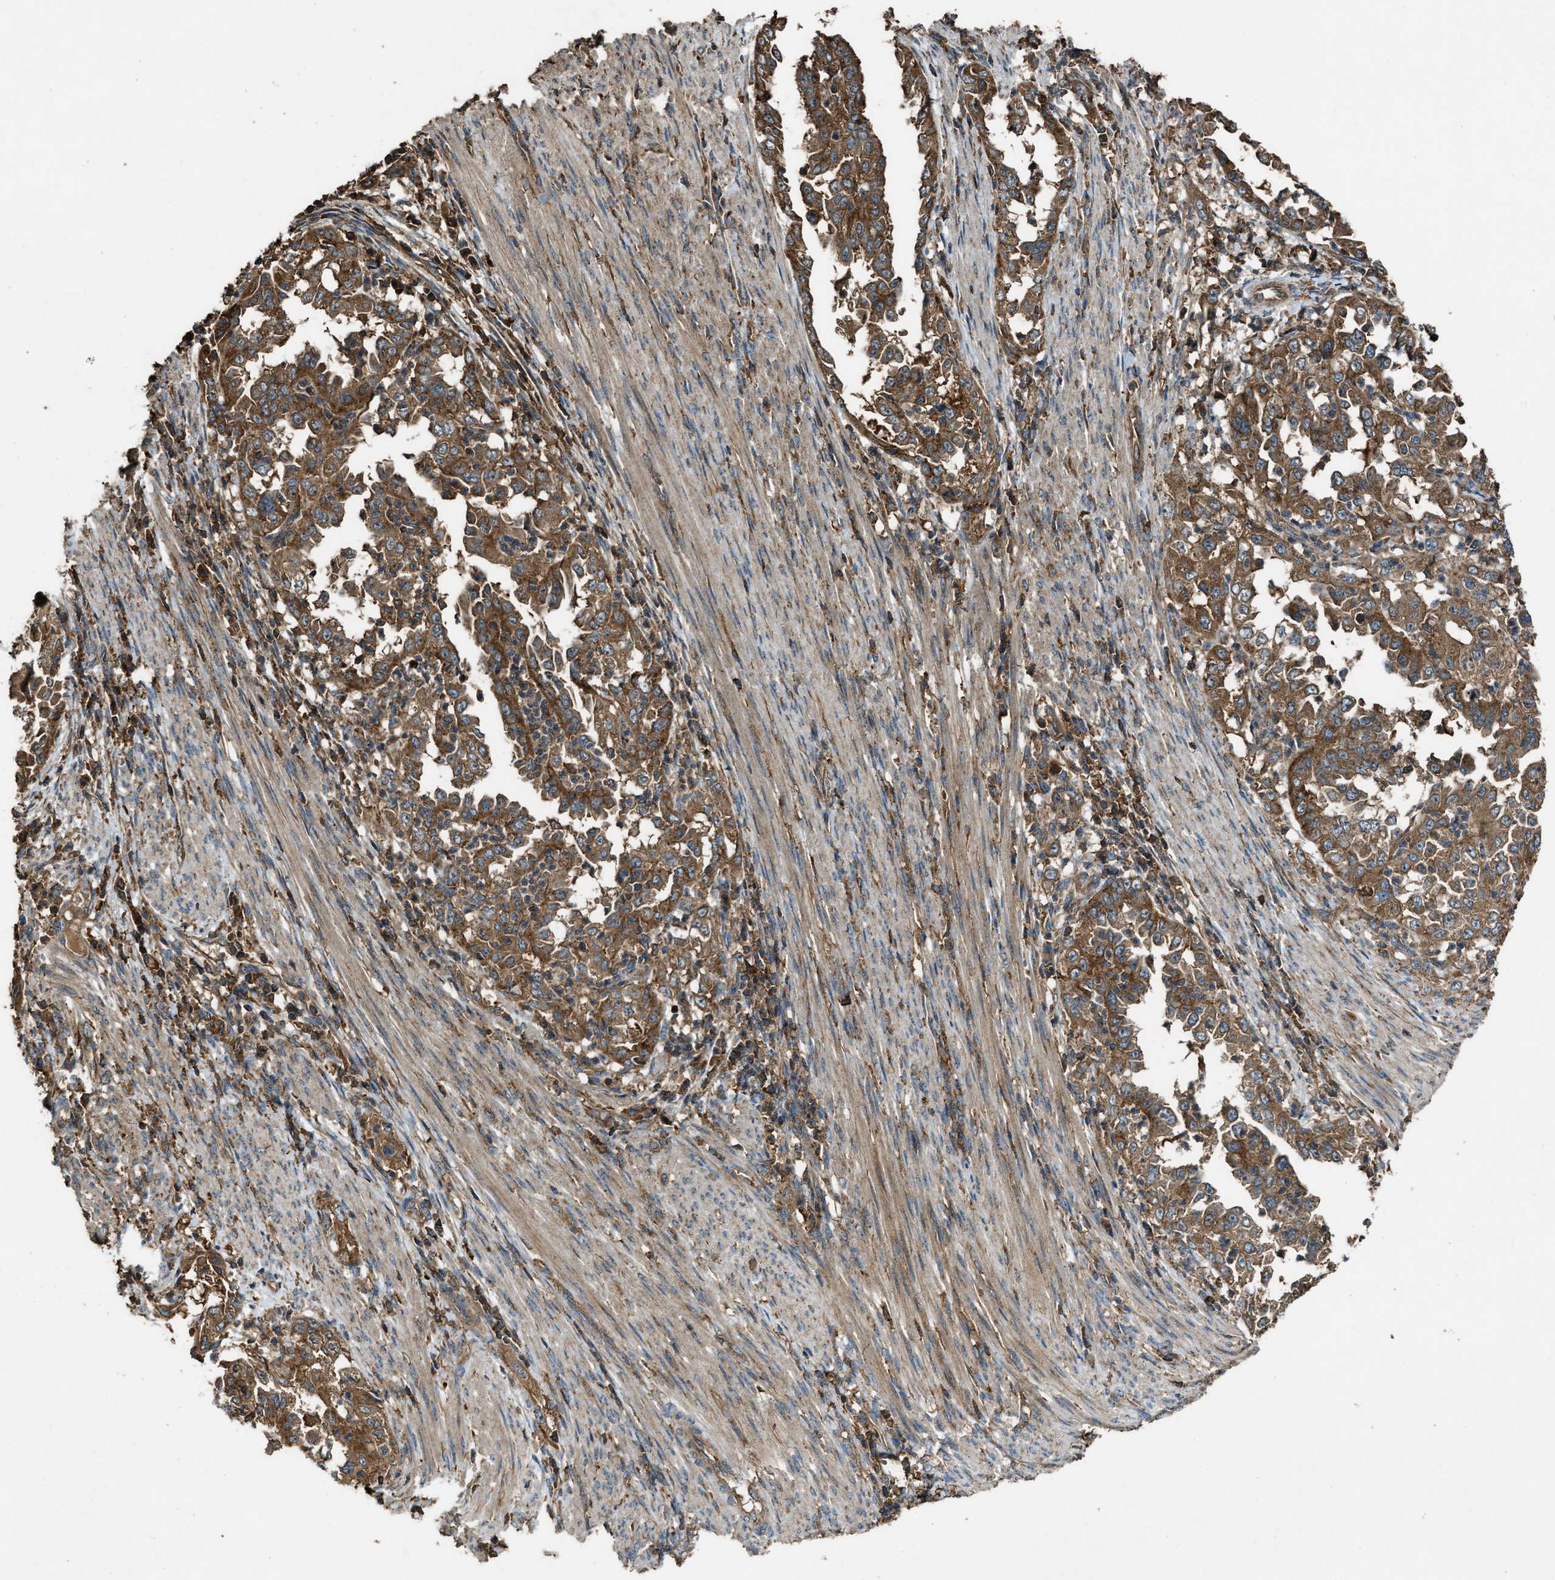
{"staining": {"intensity": "moderate", "quantity": ">75%", "location": "cytoplasmic/membranous"}, "tissue": "endometrial cancer", "cell_type": "Tumor cells", "image_type": "cancer", "snomed": [{"axis": "morphology", "description": "Adenocarcinoma, NOS"}, {"axis": "topography", "description": "Endometrium"}], "caption": "Endometrial adenocarcinoma stained with a protein marker shows moderate staining in tumor cells.", "gene": "MAP3K8", "patient": {"sex": "female", "age": 85}}